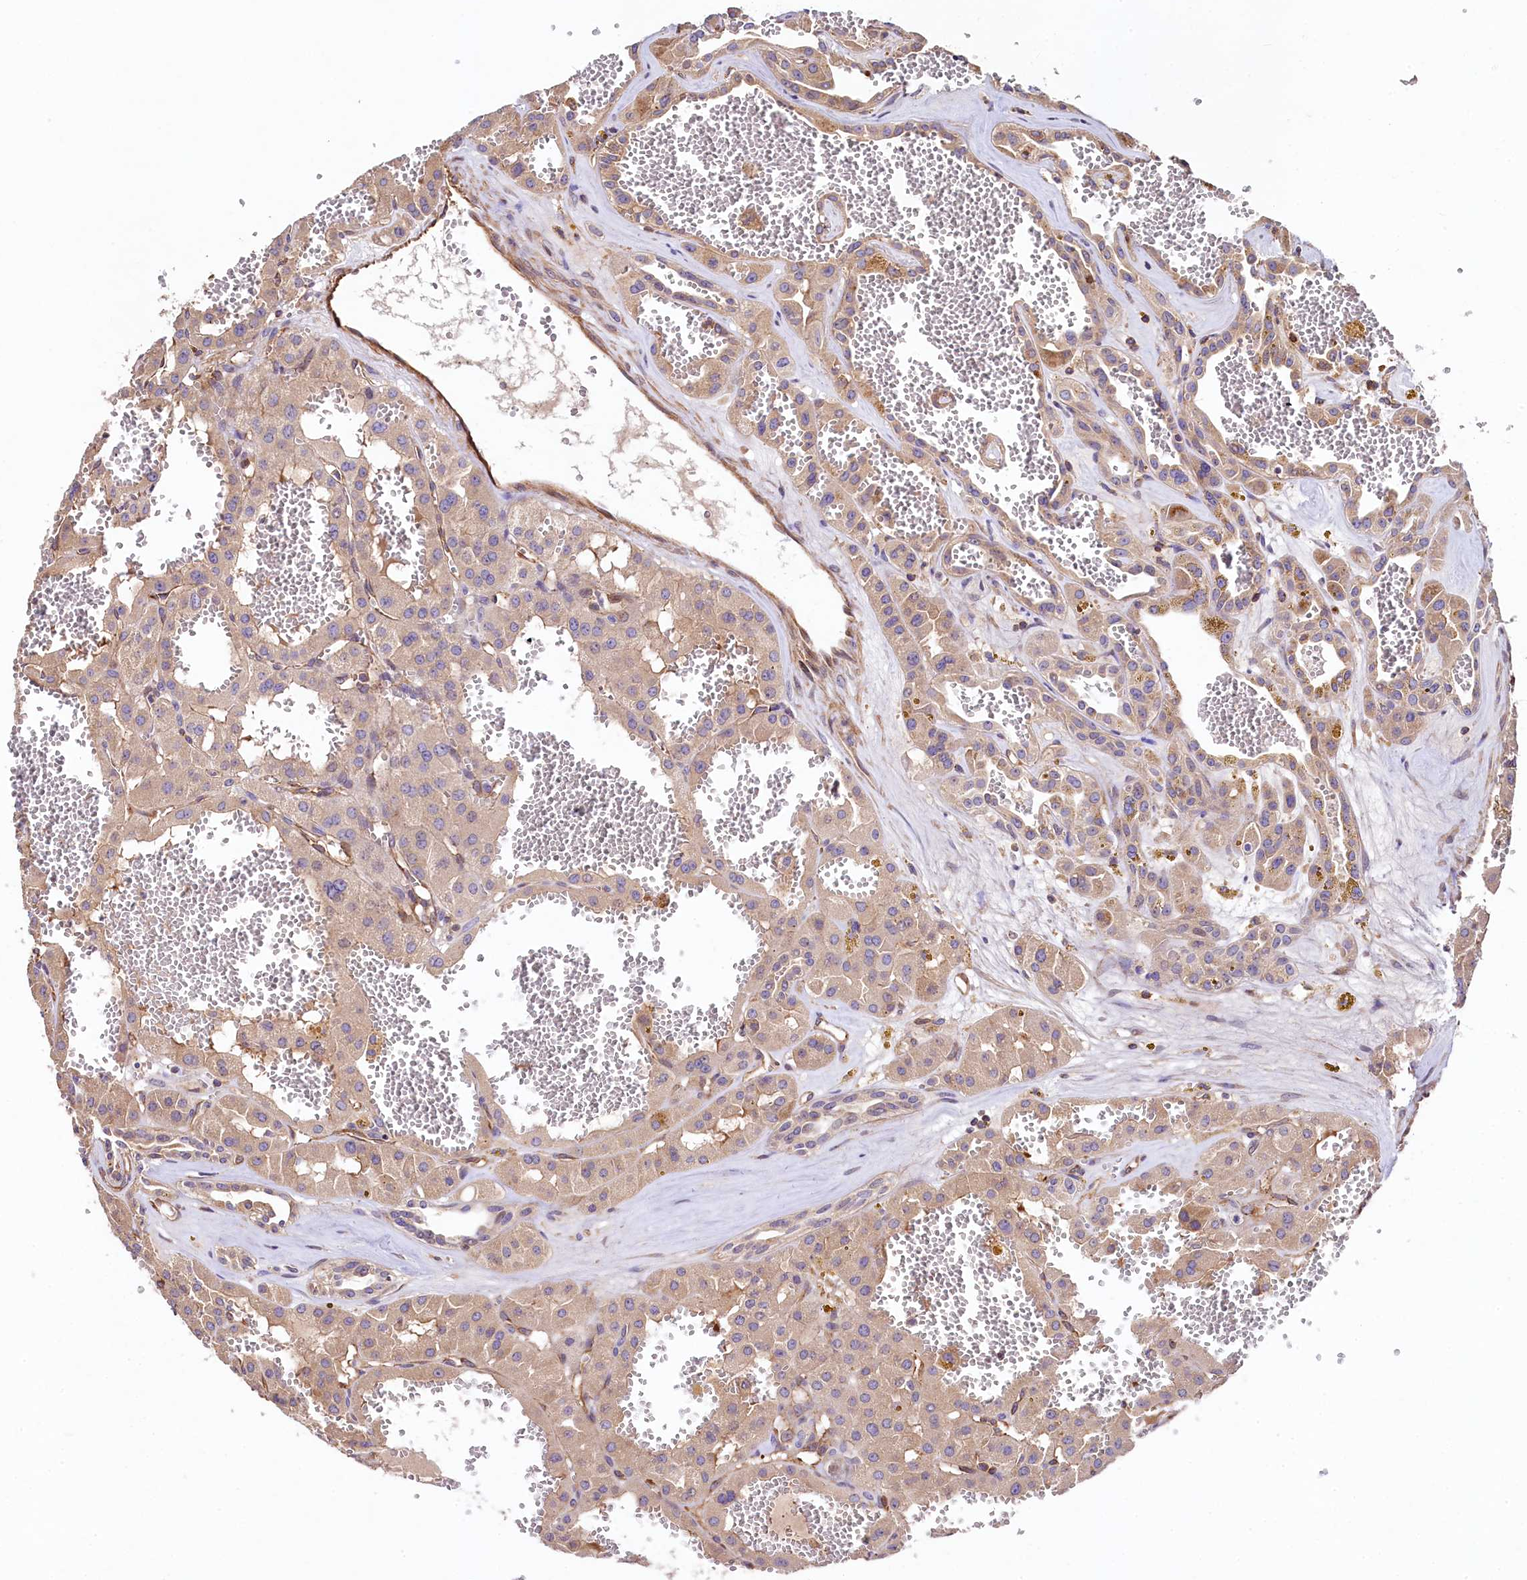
{"staining": {"intensity": "weak", "quantity": ">75%", "location": "cytoplasmic/membranous"}, "tissue": "renal cancer", "cell_type": "Tumor cells", "image_type": "cancer", "snomed": [{"axis": "morphology", "description": "Carcinoma, NOS"}, {"axis": "topography", "description": "Kidney"}], "caption": "Tumor cells exhibit weak cytoplasmic/membranous positivity in approximately >75% of cells in renal carcinoma.", "gene": "KLHDC4", "patient": {"sex": "female", "age": 75}}